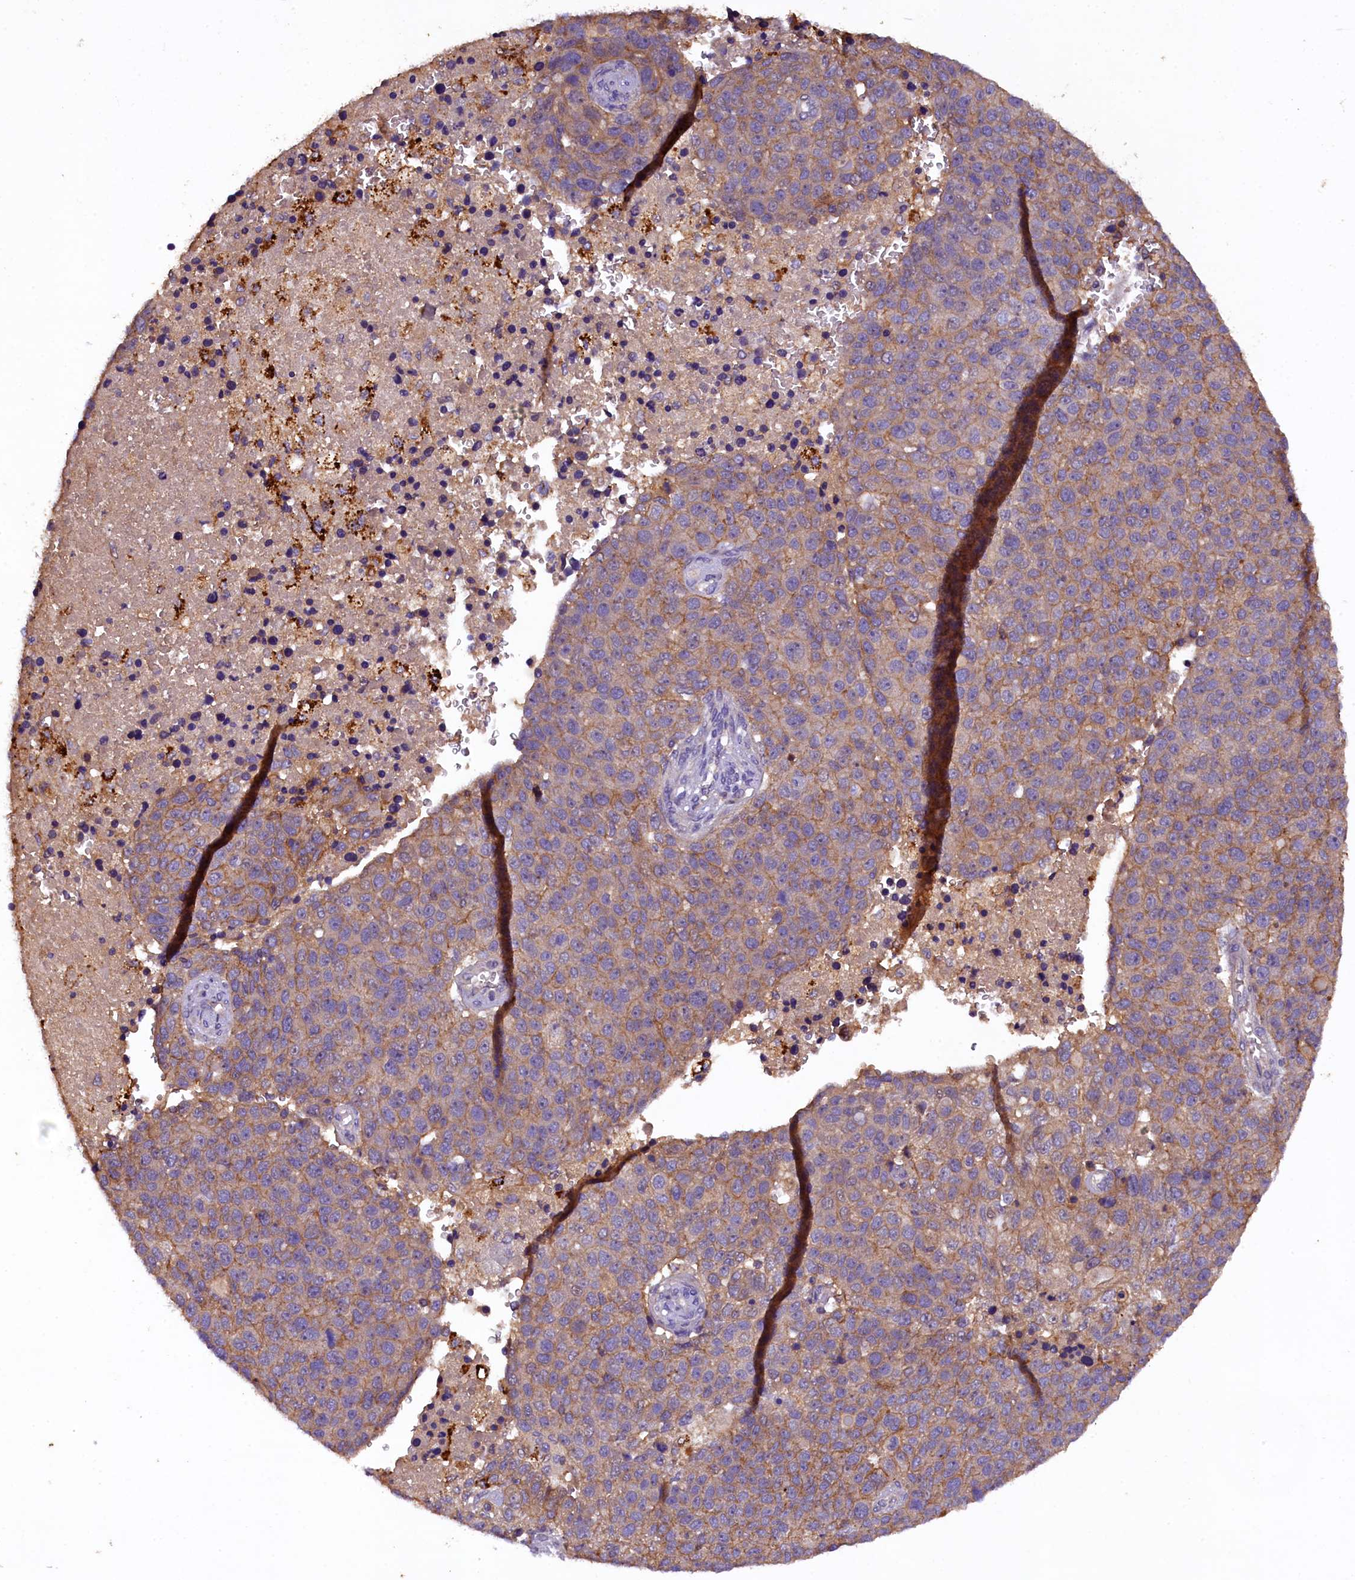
{"staining": {"intensity": "moderate", "quantity": ">75%", "location": "cytoplasmic/membranous"}, "tissue": "pancreatic cancer", "cell_type": "Tumor cells", "image_type": "cancer", "snomed": [{"axis": "morphology", "description": "Adenocarcinoma, NOS"}, {"axis": "topography", "description": "Pancreas"}], "caption": "IHC histopathology image of human adenocarcinoma (pancreatic) stained for a protein (brown), which displays medium levels of moderate cytoplasmic/membranous staining in about >75% of tumor cells.", "gene": "PLXNB1", "patient": {"sex": "female", "age": 61}}